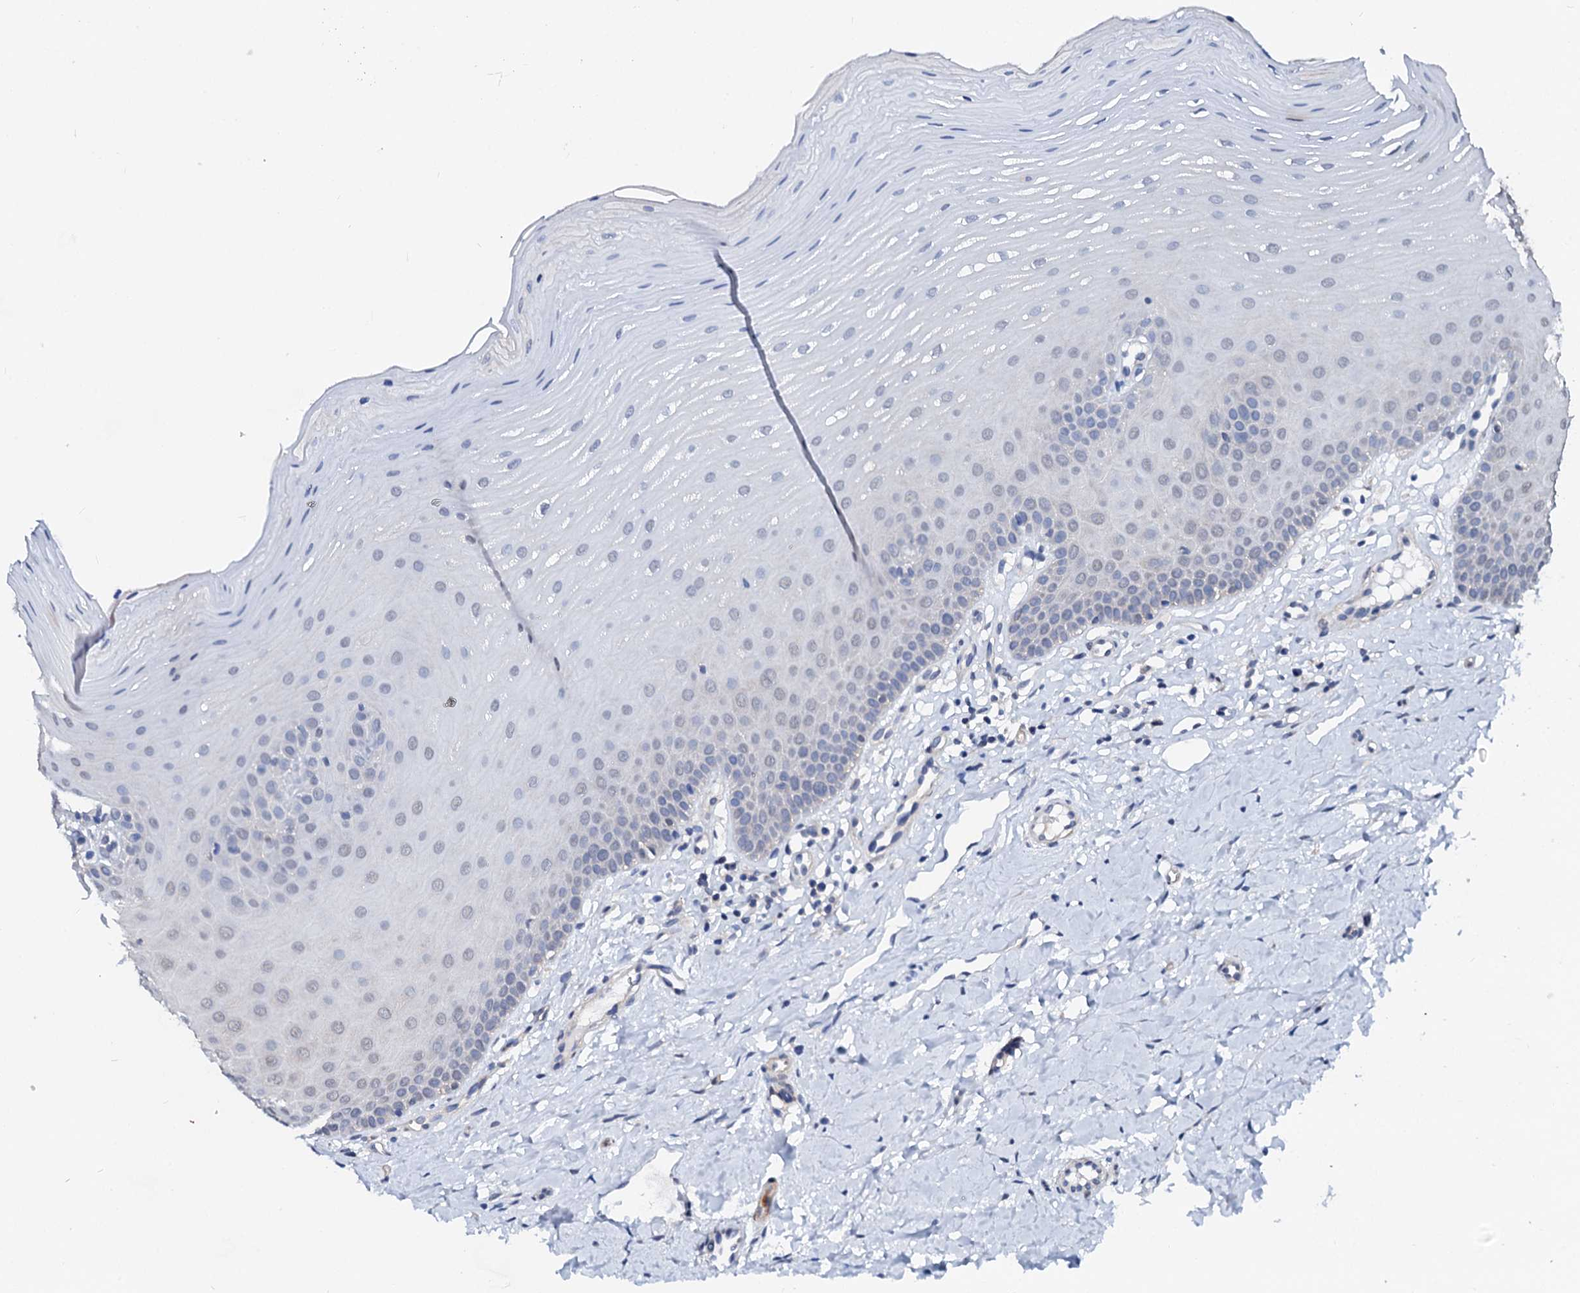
{"staining": {"intensity": "negative", "quantity": "none", "location": "none"}, "tissue": "oral mucosa", "cell_type": "Squamous epithelial cells", "image_type": "normal", "snomed": [{"axis": "morphology", "description": "Normal tissue, NOS"}, {"axis": "topography", "description": "Oral tissue"}], "caption": "Immunohistochemistry (IHC) image of normal oral mucosa: oral mucosa stained with DAB demonstrates no significant protein expression in squamous epithelial cells. (DAB (3,3'-diaminobenzidine) immunohistochemistry, high magnification).", "gene": "CSN2", "patient": {"sex": "female", "age": 39}}